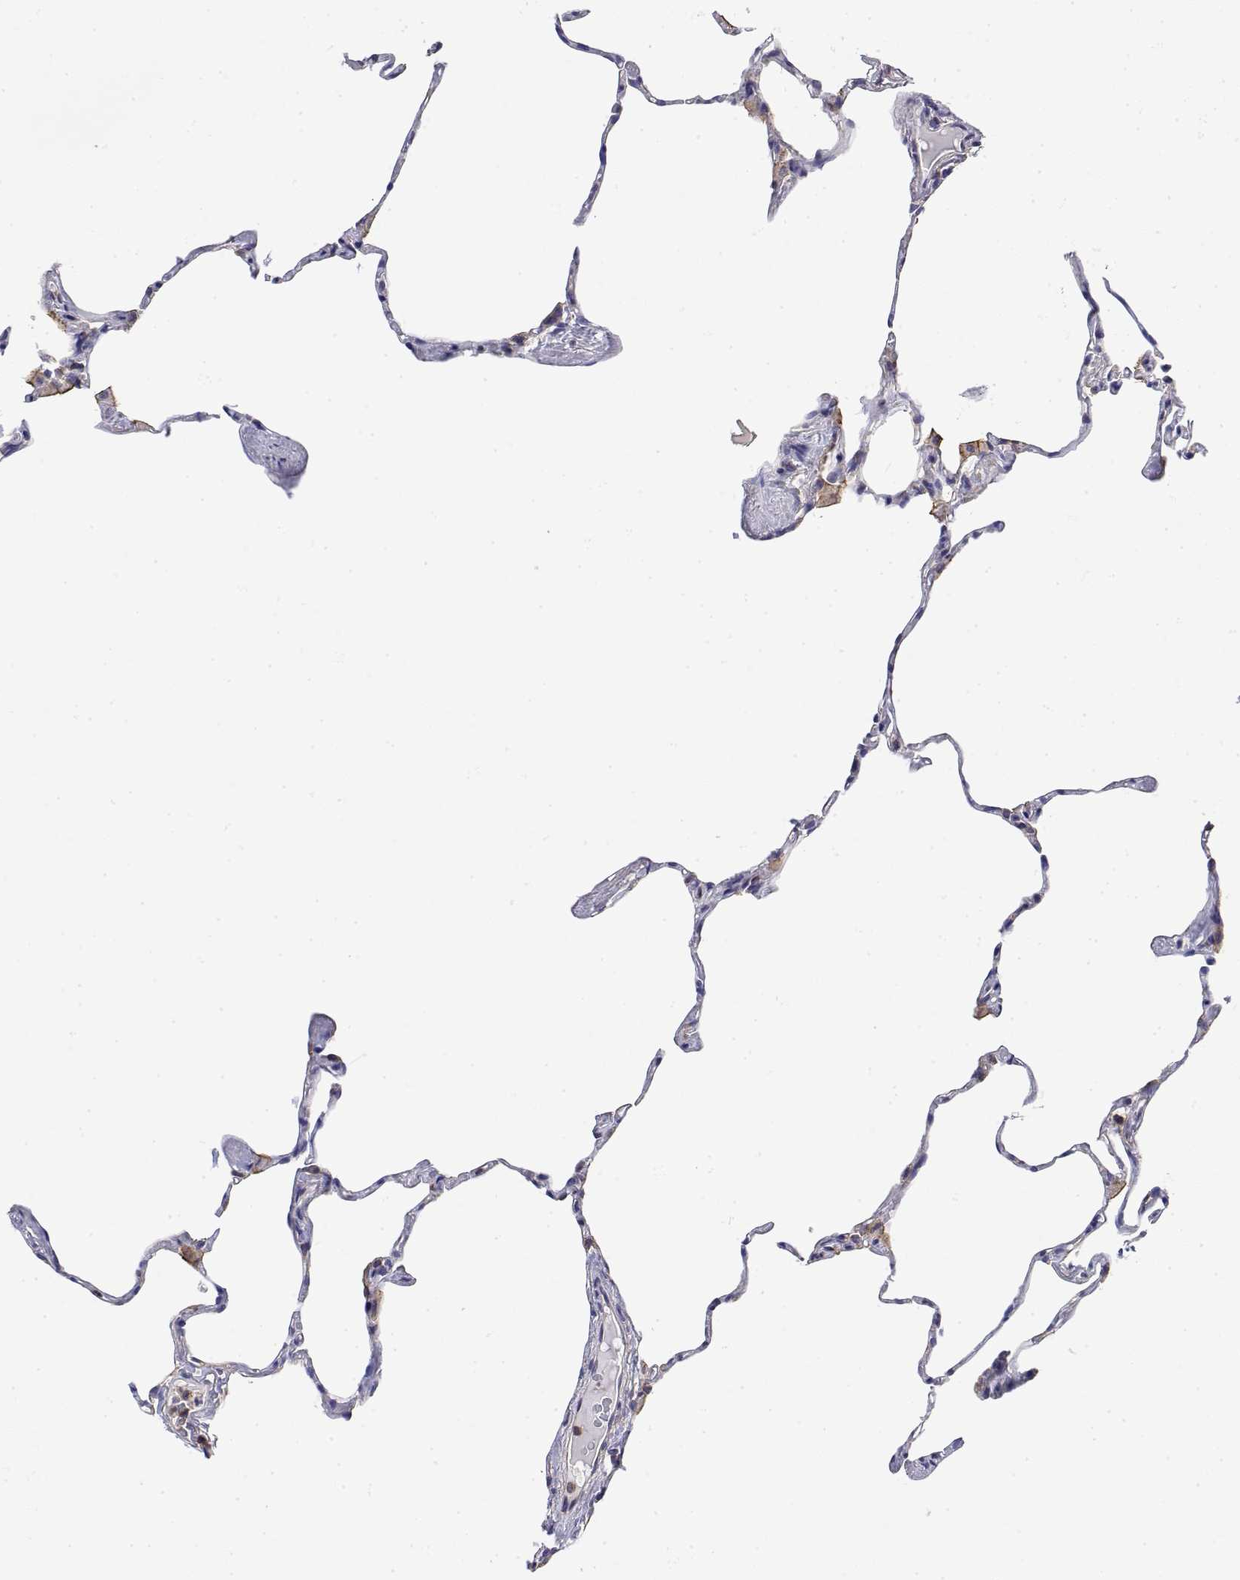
{"staining": {"intensity": "negative", "quantity": "none", "location": "none"}, "tissue": "lung", "cell_type": "Alveolar cells", "image_type": "normal", "snomed": [{"axis": "morphology", "description": "Normal tissue, NOS"}, {"axis": "topography", "description": "Lung"}], "caption": "Photomicrograph shows no significant protein staining in alveolar cells of normal lung. (DAB (3,3'-diaminobenzidine) immunohistochemistry (IHC), high magnification).", "gene": "EEF1G", "patient": {"sex": "male", "age": 65}}